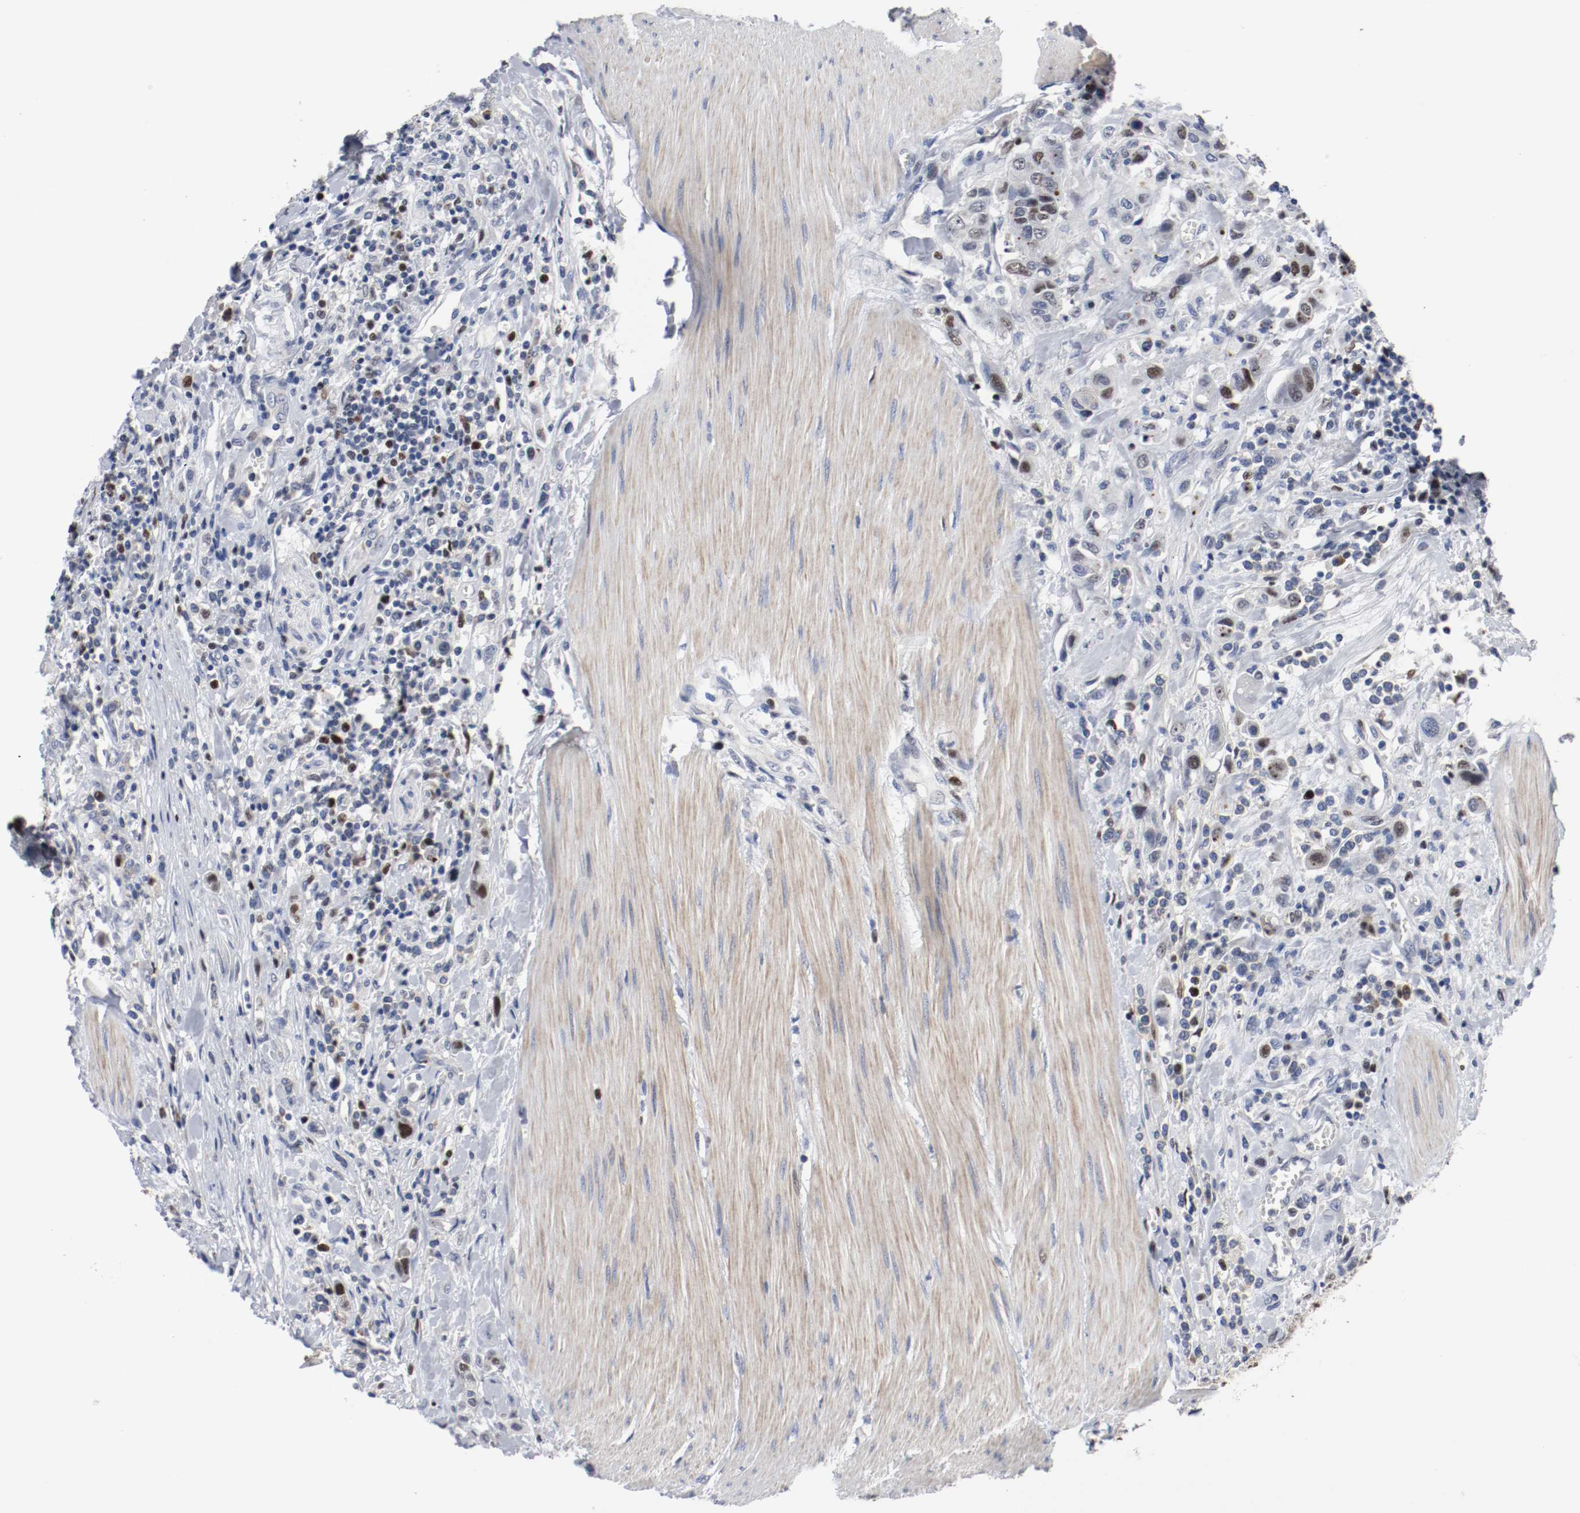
{"staining": {"intensity": "moderate", "quantity": "25%-75%", "location": "nuclear"}, "tissue": "urothelial cancer", "cell_type": "Tumor cells", "image_type": "cancer", "snomed": [{"axis": "morphology", "description": "Urothelial carcinoma, High grade"}, {"axis": "topography", "description": "Urinary bladder"}], "caption": "A brown stain shows moderate nuclear expression of a protein in human urothelial cancer tumor cells.", "gene": "MCM6", "patient": {"sex": "male", "age": 50}}